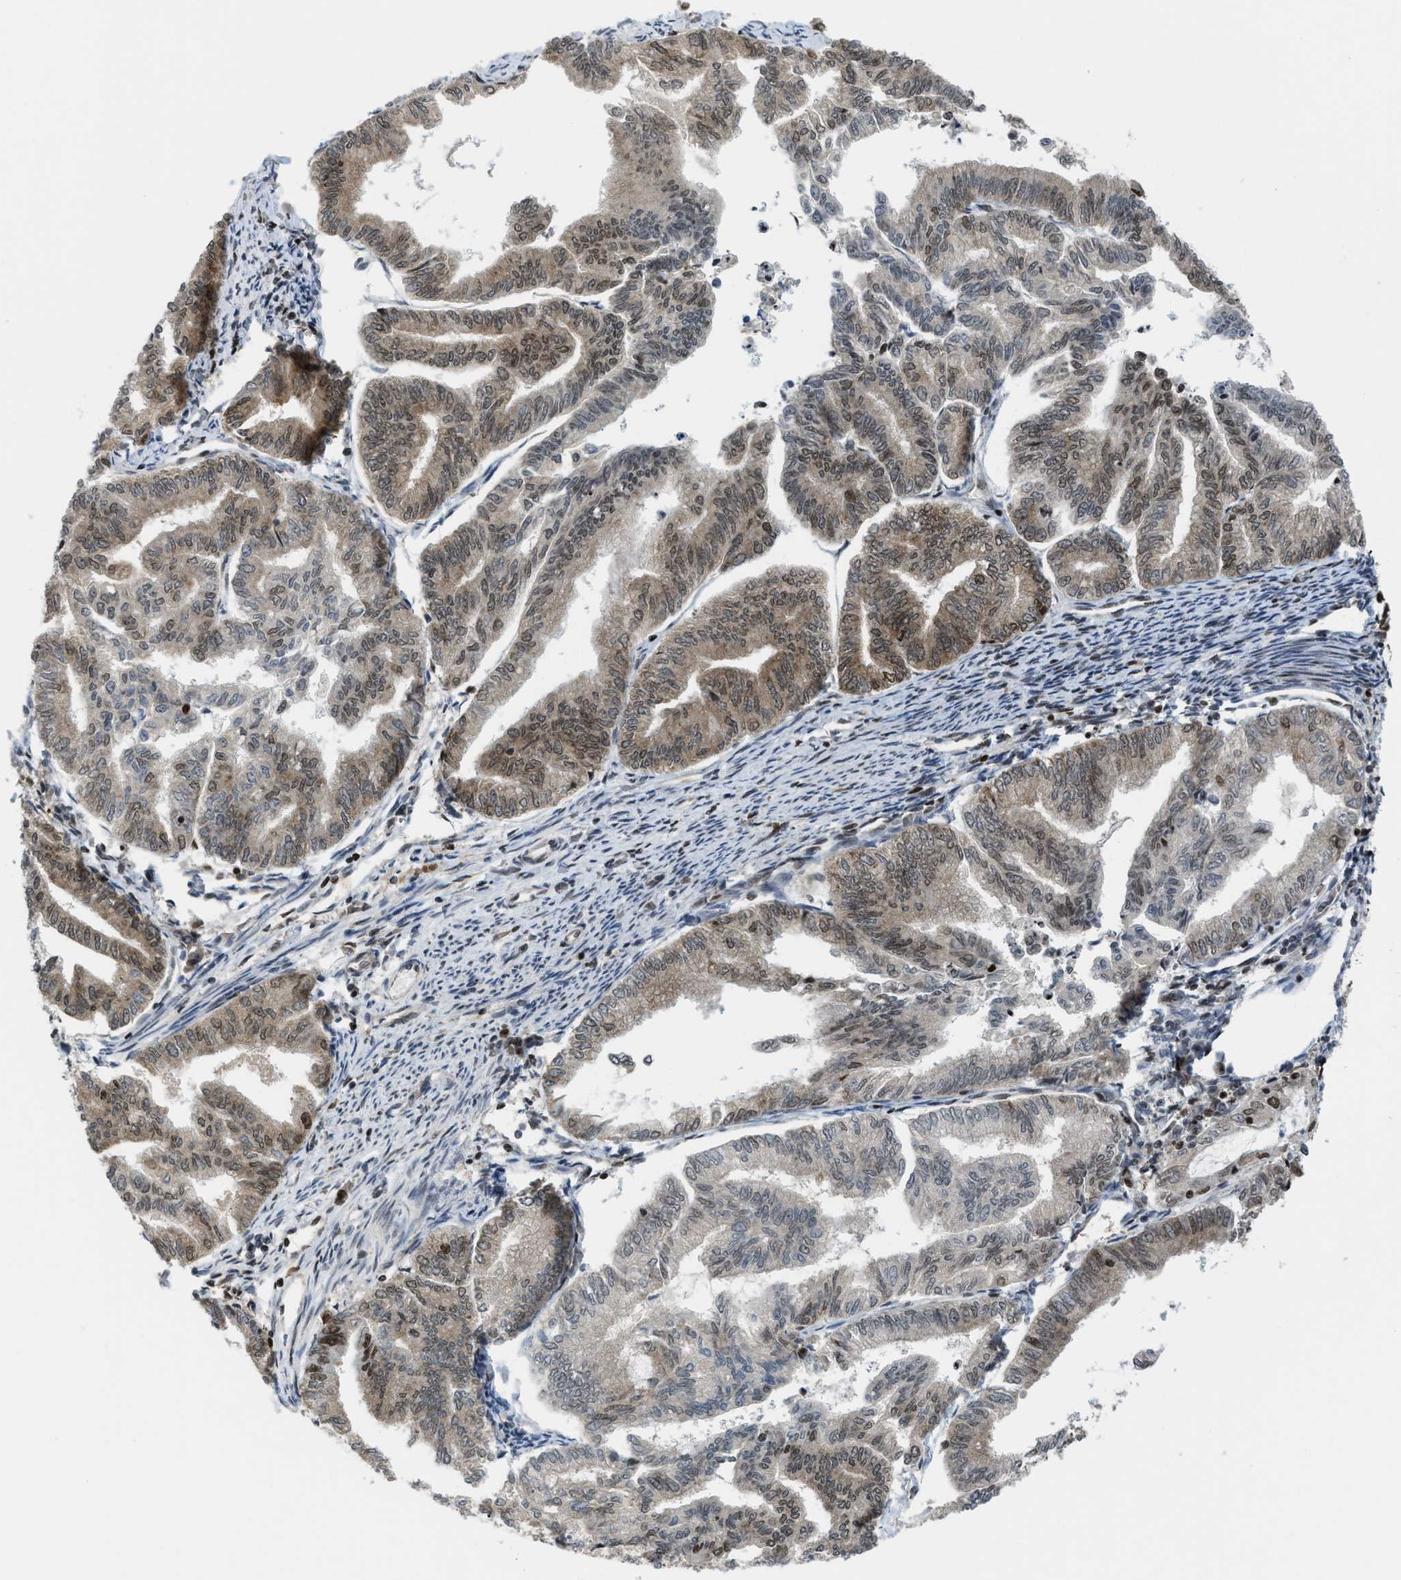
{"staining": {"intensity": "moderate", "quantity": "25%-75%", "location": "nuclear"}, "tissue": "endometrial cancer", "cell_type": "Tumor cells", "image_type": "cancer", "snomed": [{"axis": "morphology", "description": "Adenocarcinoma, NOS"}, {"axis": "topography", "description": "Endometrium"}], "caption": "DAB immunohistochemical staining of endometrial adenocarcinoma demonstrates moderate nuclear protein positivity in approximately 25%-75% of tumor cells.", "gene": "RFX5", "patient": {"sex": "female", "age": 79}}